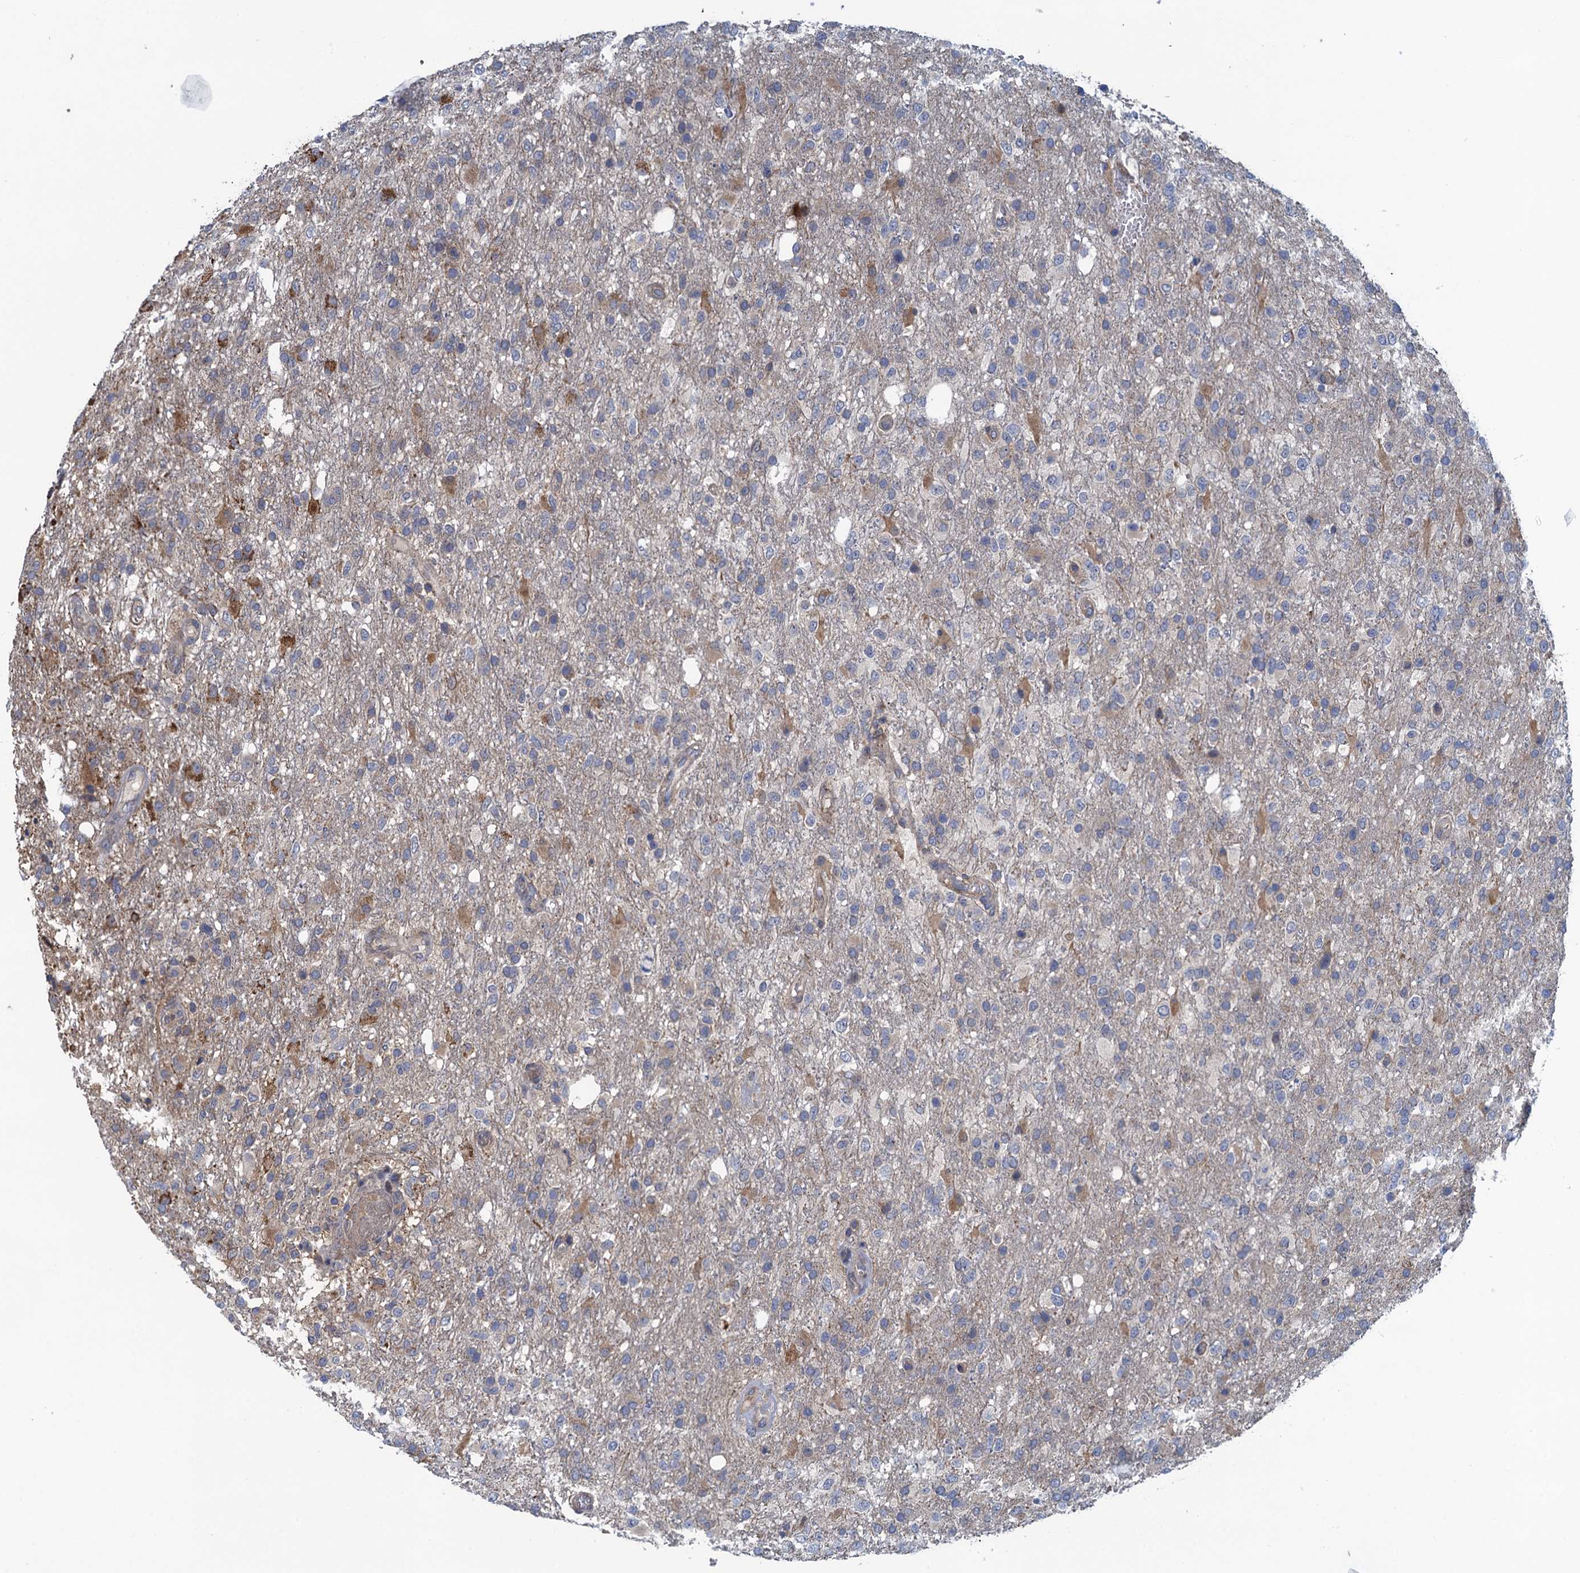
{"staining": {"intensity": "negative", "quantity": "none", "location": "none"}, "tissue": "glioma", "cell_type": "Tumor cells", "image_type": "cancer", "snomed": [{"axis": "morphology", "description": "Glioma, malignant, High grade"}, {"axis": "topography", "description": "Brain"}], "caption": "DAB (3,3'-diaminobenzidine) immunohistochemical staining of malignant high-grade glioma reveals no significant positivity in tumor cells. (DAB IHC visualized using brightfield microscopy, high magnification).", "gene": "CNTN5", "patient": {"sex": "female", "age": 74}}